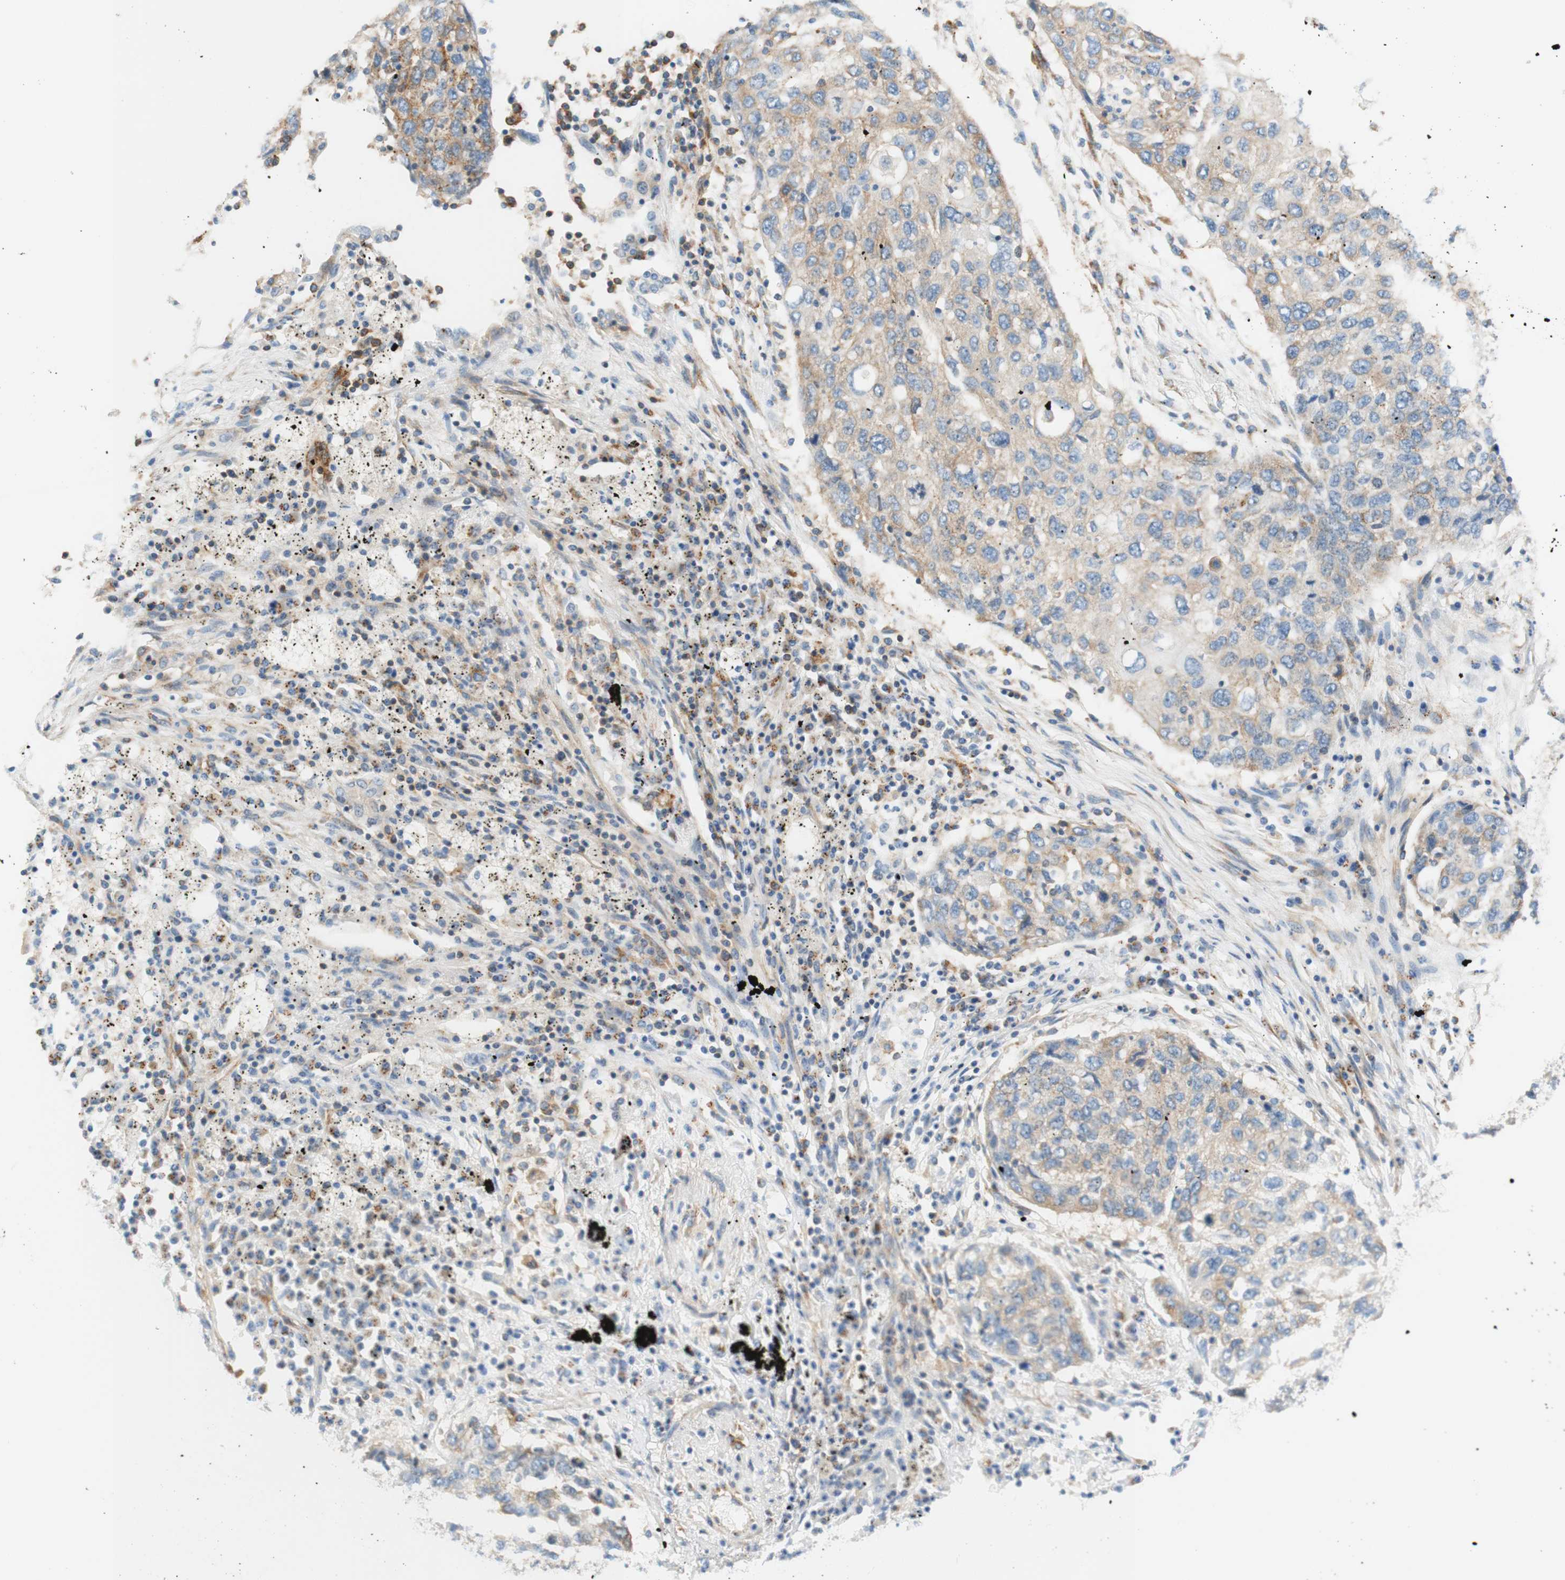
{"staining": {"intensity": "weak", "quantity": "25%-75%", "location": "cytoplasmic/membranous"}, "tissue": "lung cancer", "cell_type": "Tumor cells", "image_type": "cancer", "snomed": [{"axis": "morphology", "description": "Squamous cell carcinoma, NOS"}, {"axis": "topography", "description": "Lung"}], "caption": "IHC of human squamous cell carcinoma (lung) shows low levels of weak cytoplasmic/membranous positivity in approximately 25%-75% of tumor cells.", "gene": "VPS26A", "patient": {"sex": "female", "age": 63}}